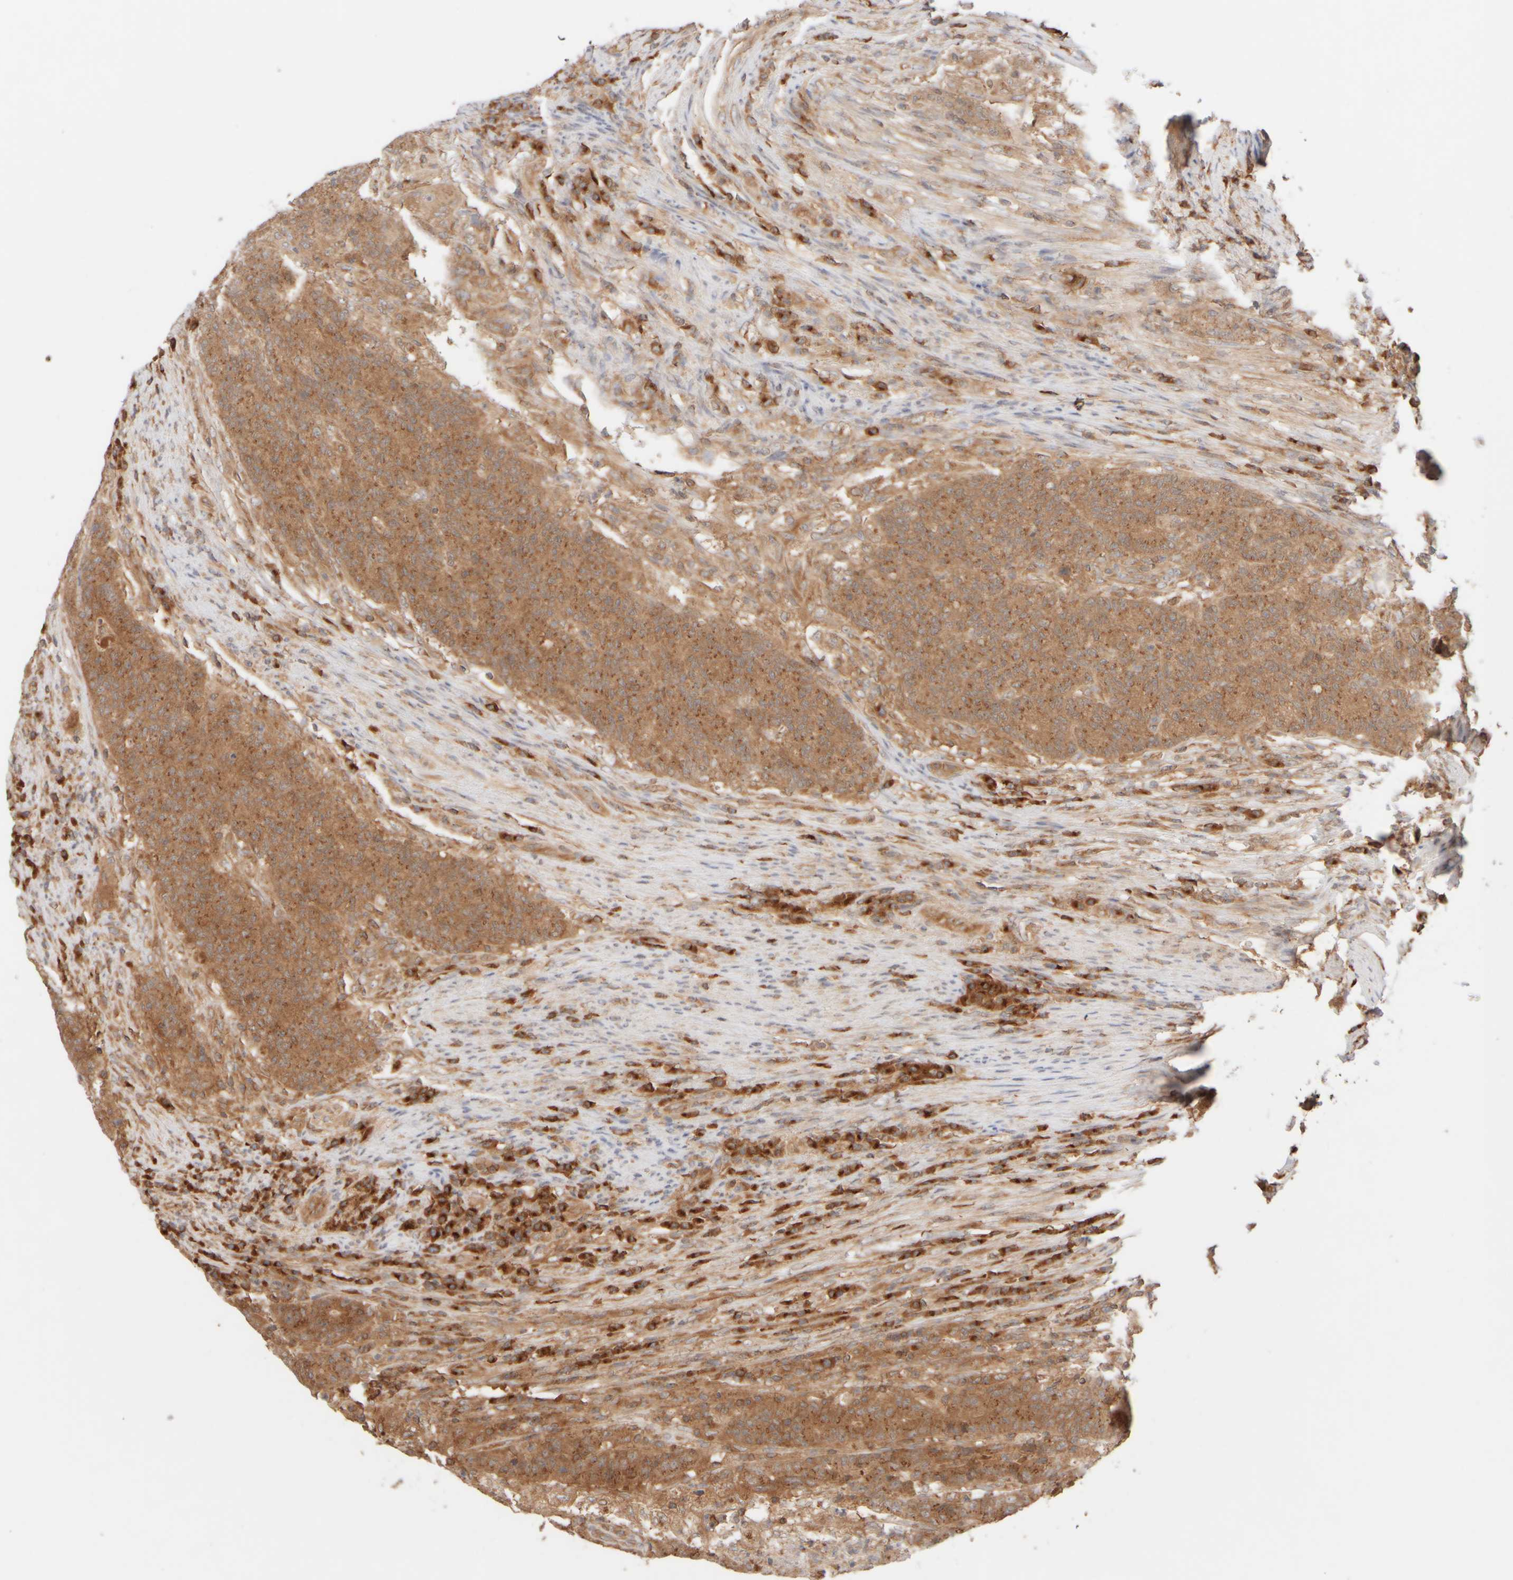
{"staining": {"intensity": "moderate", "quantity": ">75%", "location": "cytoplasmic/membranous"}, "tissue": "colorectal cancer", "cell_type": "Tumor cells", "image_type": "cancer", "snomed": [{"axis": "morphology", "description": "Normal tissue, NOS"}, {"axis": "morphology", "description": "Adenocarcinoma, NOS"}, {"axis": "topography", "description": "Colon"}], "caption": "Moderate cytoplasmic/membranous positivity for a protein is present in approximately >75% of tumor cells of adenocarcinoma (colorectal) using immunohistochemistry (IHC).", "gene": "RABEP1", "patient": {"sex": "female", "age": 75}}